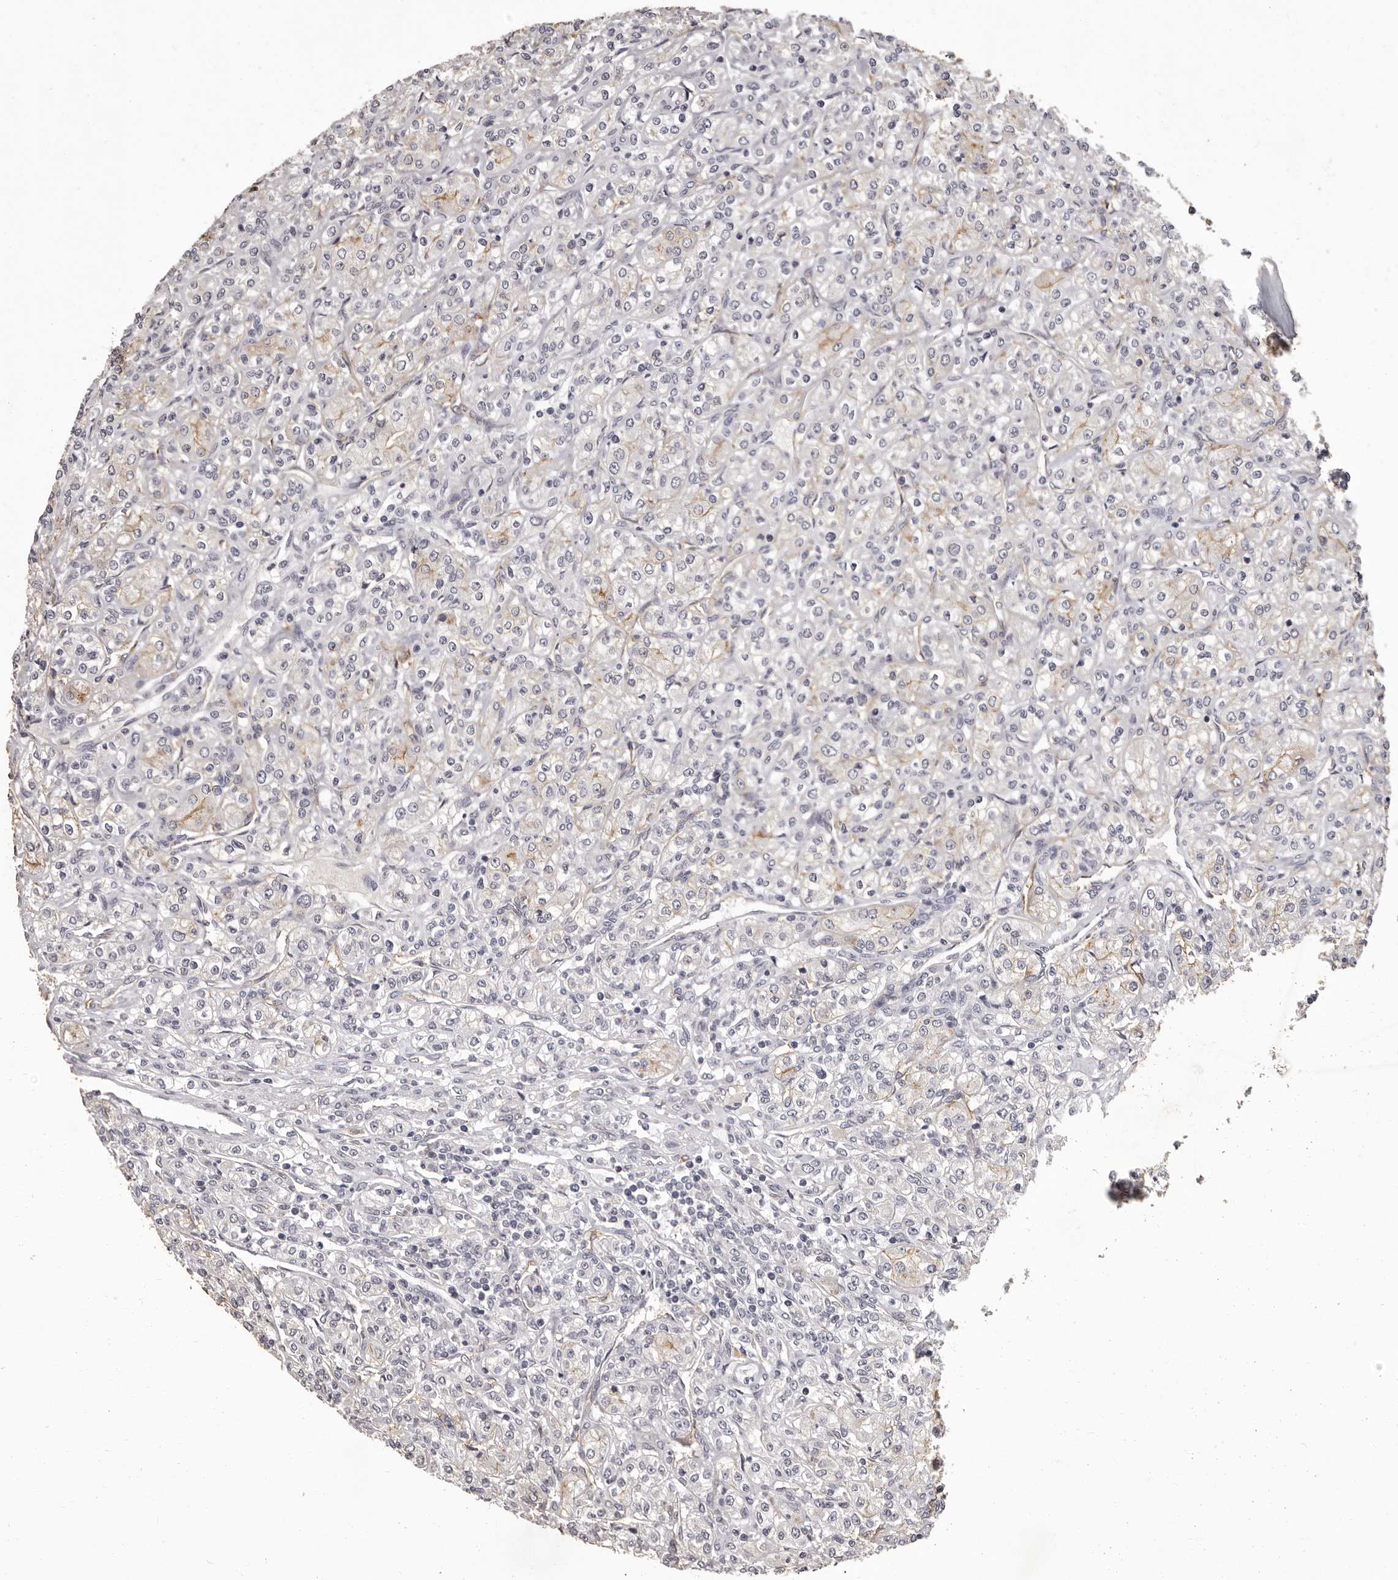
{"staining": {"intensity": "weak", "quantity": "<25%", "location": "cytoplasmic/membranous"}, "tissue": "renal cancer", "cell_type": "Tumor cells", "image_type": "cancer", "snomed": [{"axis": "morphology", "description": "Adenocarcinoma, NOS"}, {"axis": "topography", "description": "Kidney"}], "caption": "Micrograph shows no protein positivity in tumor cells of renal adenocarcinoma tissue.", "gene": "GPR78", "patient": {"sex": "male", "age": 77}}